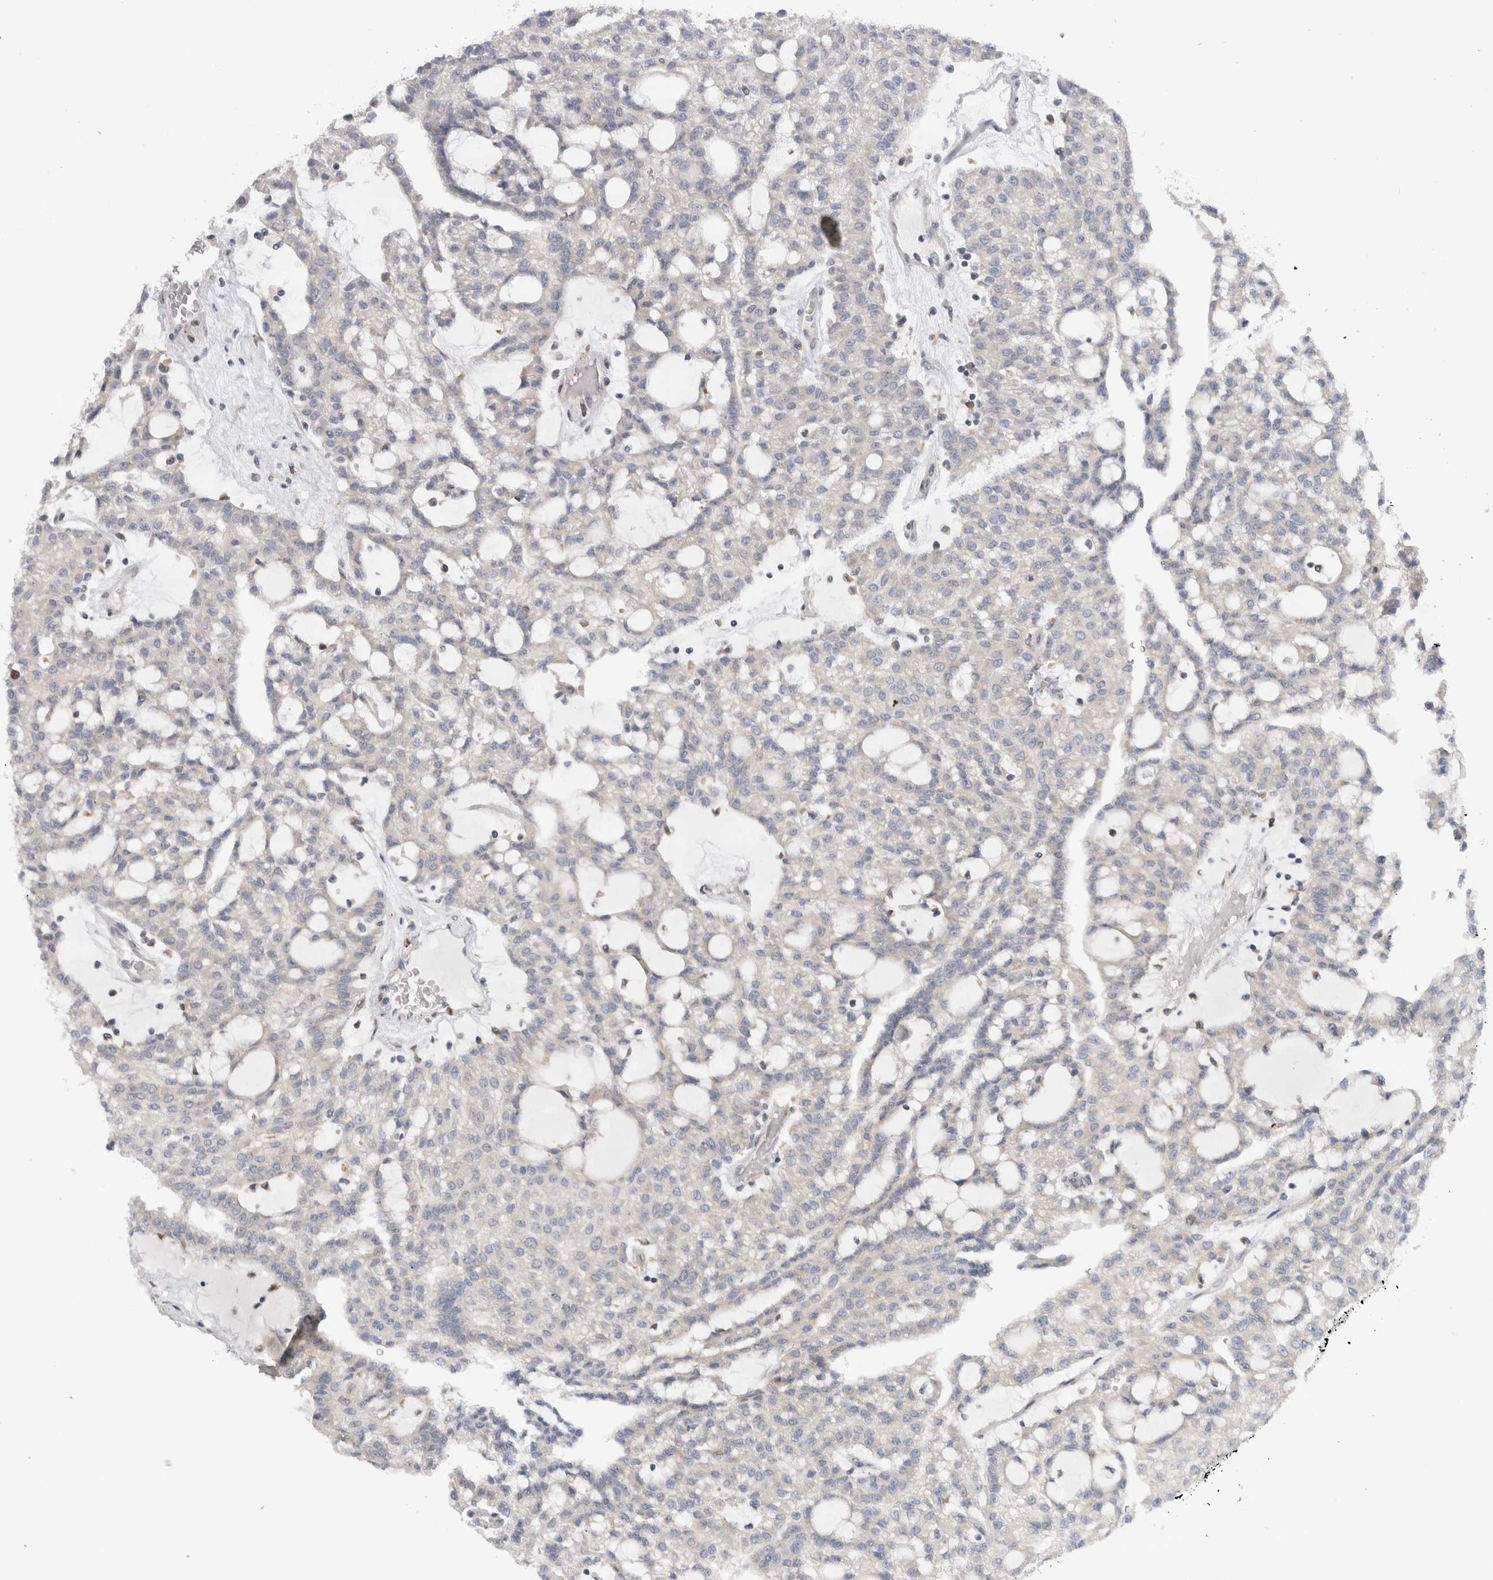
{"staining": {"intensity": "negative", "quantity": "none", "location": "none"}, "tissue": "renal cancer", "cell_type": "Tumor cells", "image_type": "cancer", "snomed": [{"axis": "morphology", "description": "Adenocarcinoma, NOS"}, {"axis": "topography", "description": "Kidney"}], "caption": "Renal cancer (adenocarcinoma) was stained to show a protein in brown. There is no significant positivity in tumor cells.", "gene": "VCPIP1", "patient": {"sex": "male", "age": 63}}